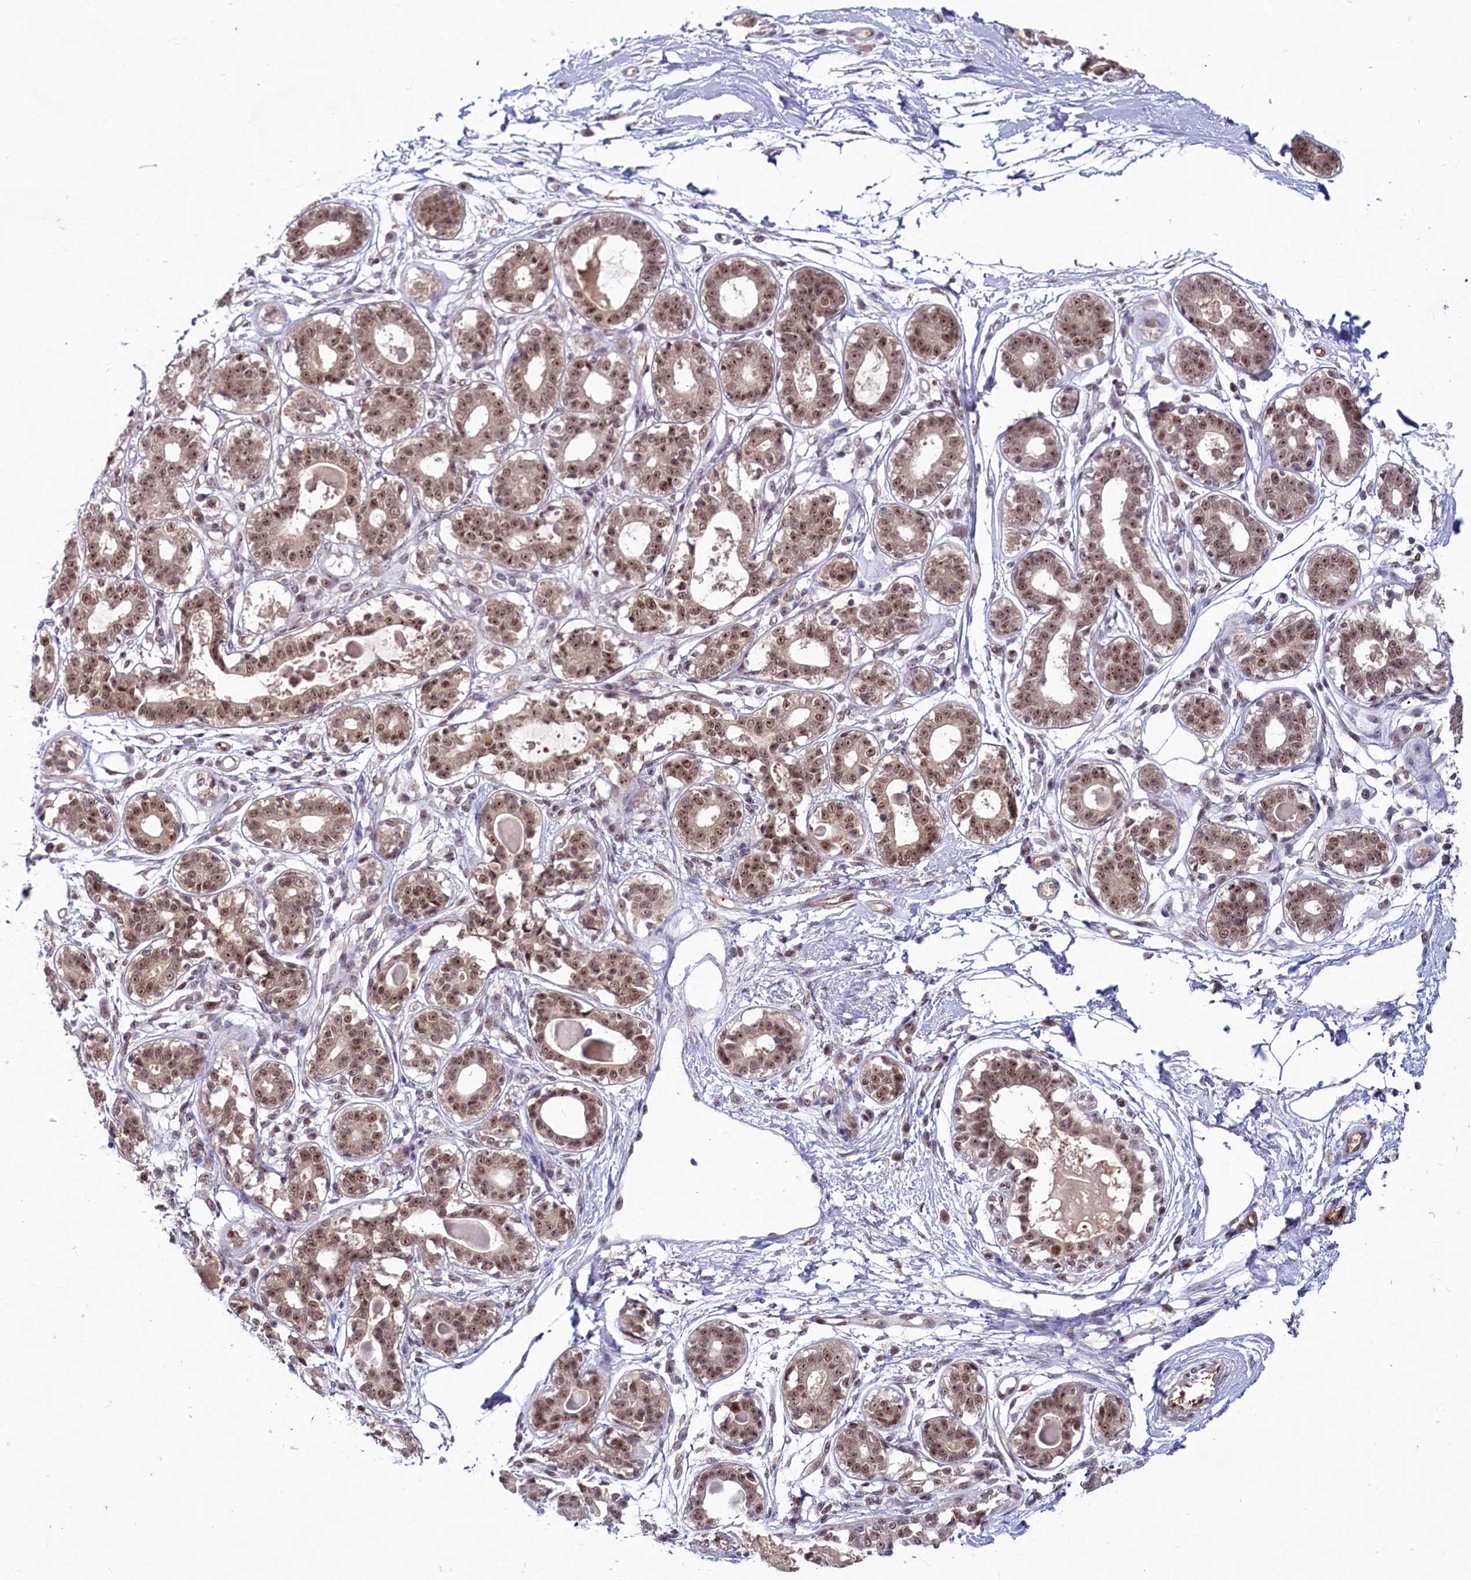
{"staining": {"intensity": "moderate", "quantity": ">75%", "location": "nuclear"}, "tissue": "breast", "cell_type": "Glandular cells", "image_type": "normal", "snomed": [{"axis": "morphology", "description": "Normal tissue, NOS"}, {"axis": "topography", "description": "Breast"}], "caption": "Immunohistochemical staining of benign human breast shows moderate nuclear protein expression in about >75% of glandular cells.", "gene": "C1D", "patient": {"sex": "female", "age": 45}}